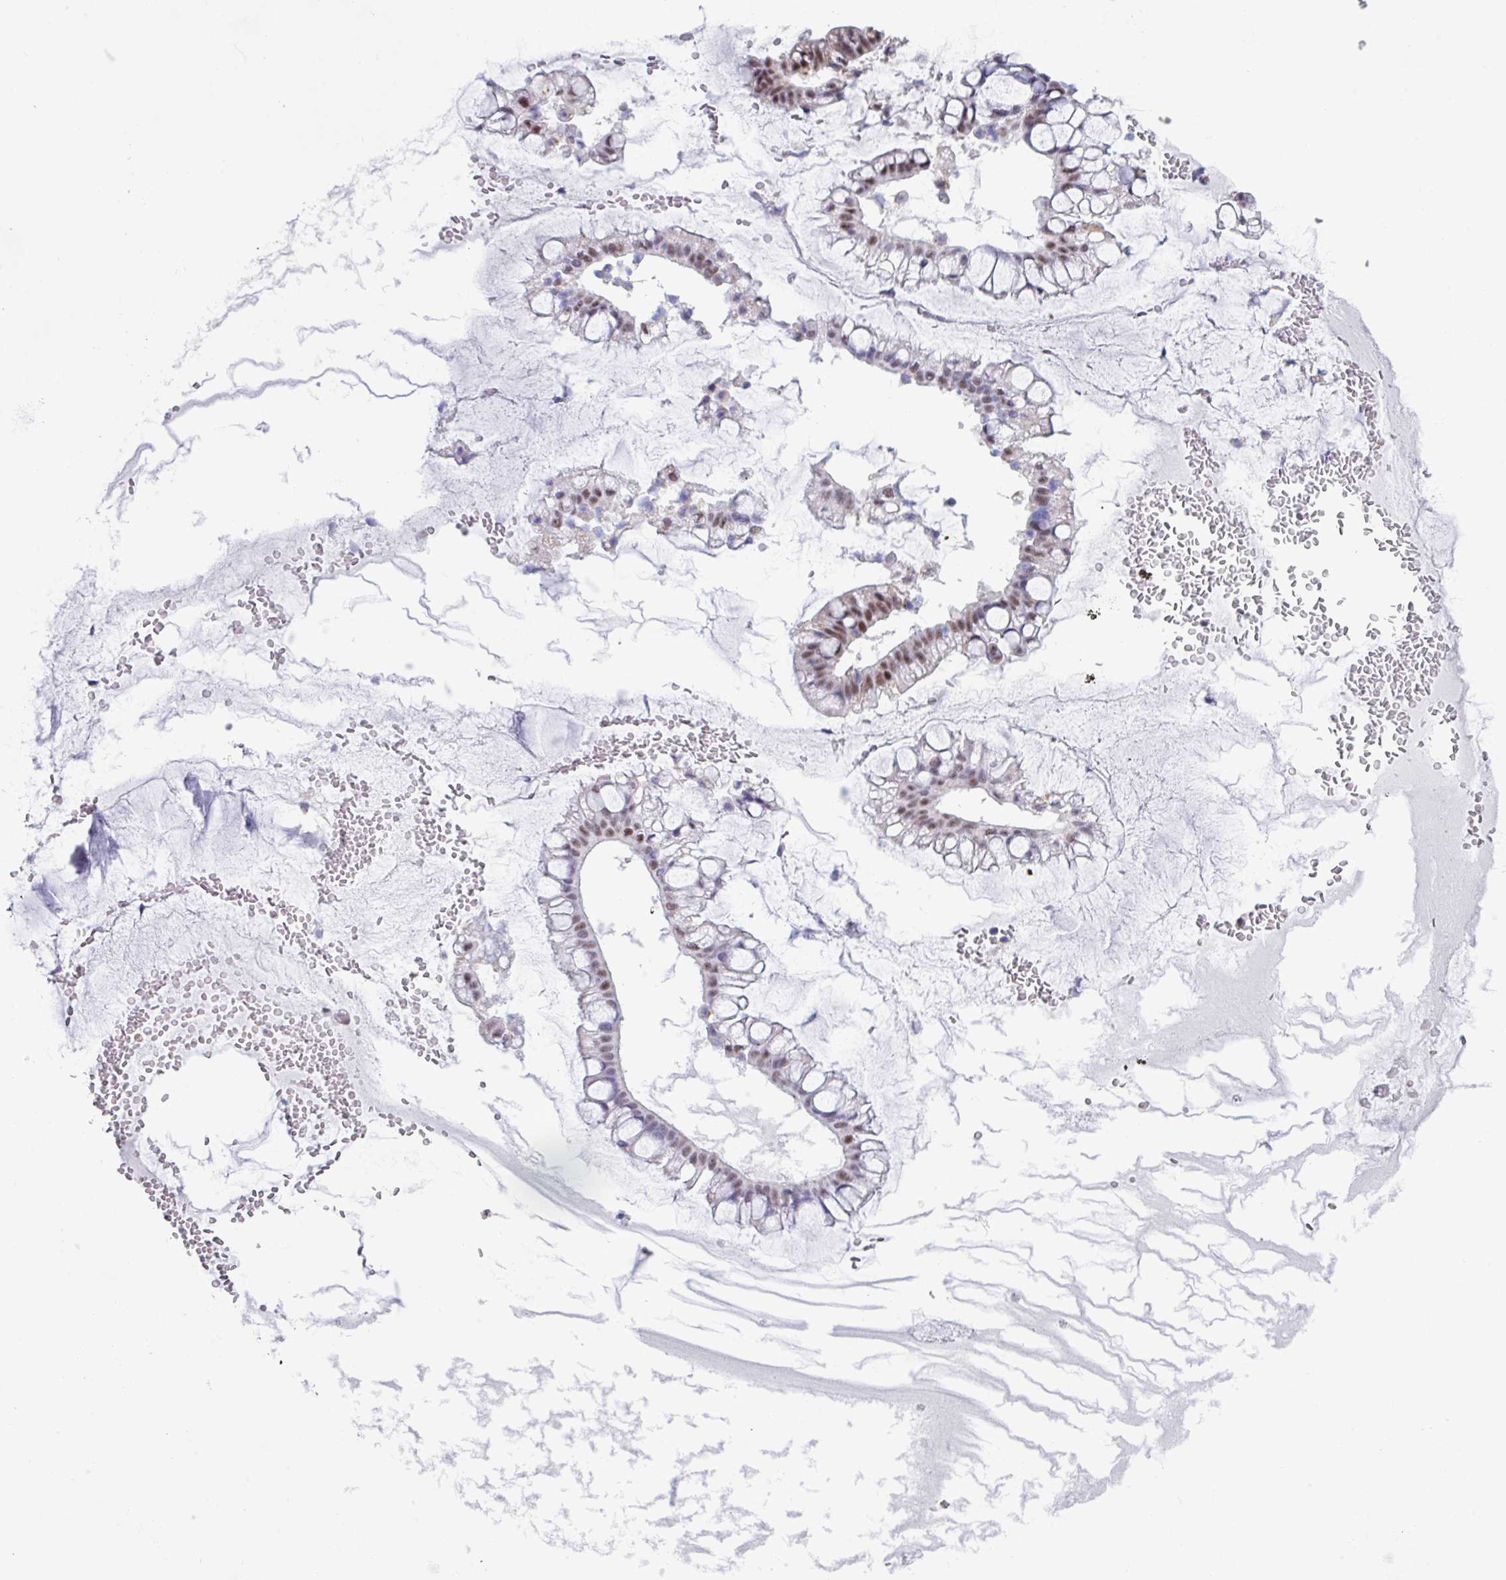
{"staining": {"intensity": "moderate", "quantity": "25%-75%", "location": "nuclear"}, "tissue": "ovarian cancer", "cell_type": "Tumor cells", "image_type": "cancer", "snomed": [{"axis": "morphology", "description": "Cystadenocarcinoma, mucinous, NOS"}, {"axis": "topography", "description": "Ovary"}], "caption": "Moderate nuclear positivity for a protein is identified in approximately 25%-75% of tumor cells of mucinous cystadenocarcinoma (ovarian) using immunohistochemistry.", "gene": "PUF60", "patient": {"sex": "female", "age": 73}}